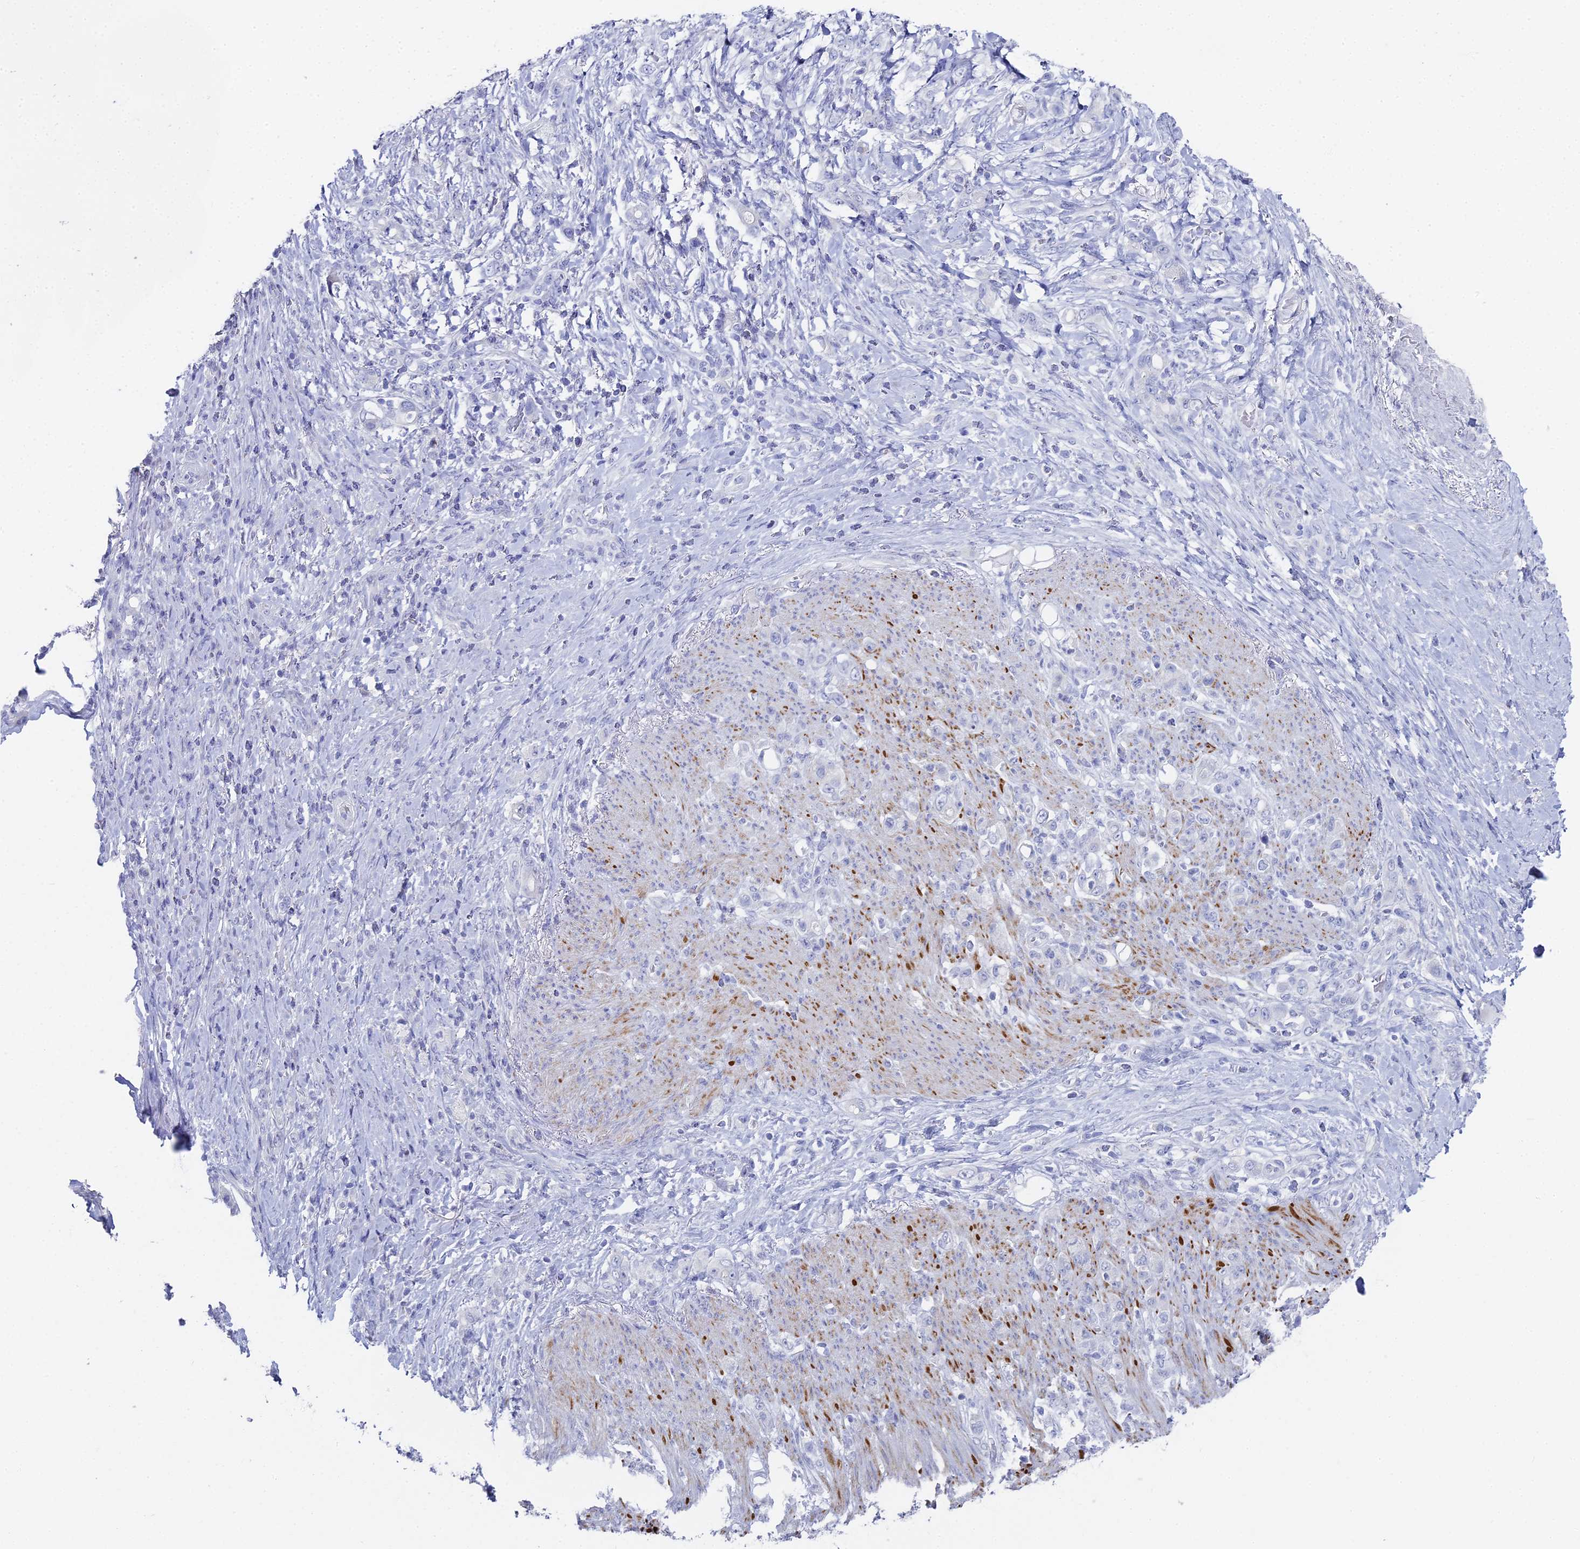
{"staining": {"intensity": "negative", "quantity": "none", "location": "none"}, "tissue": "stomach cancer", "cell_type": "Tumor cells", "image_type": "cancer", "snomed": [{"axis": "morphology", "description": "Normal tissue, NOS"}, {"axis": "morphology", "description": "Adenocarcinoma, NOS"}, {"axis": "topography", "description": "Stomach"}], "caption": "Tumor cells are negative for protein expression in human stomach cancer.", "gene": "ALPP", "patient": {"sex": "female", "age": 79}}